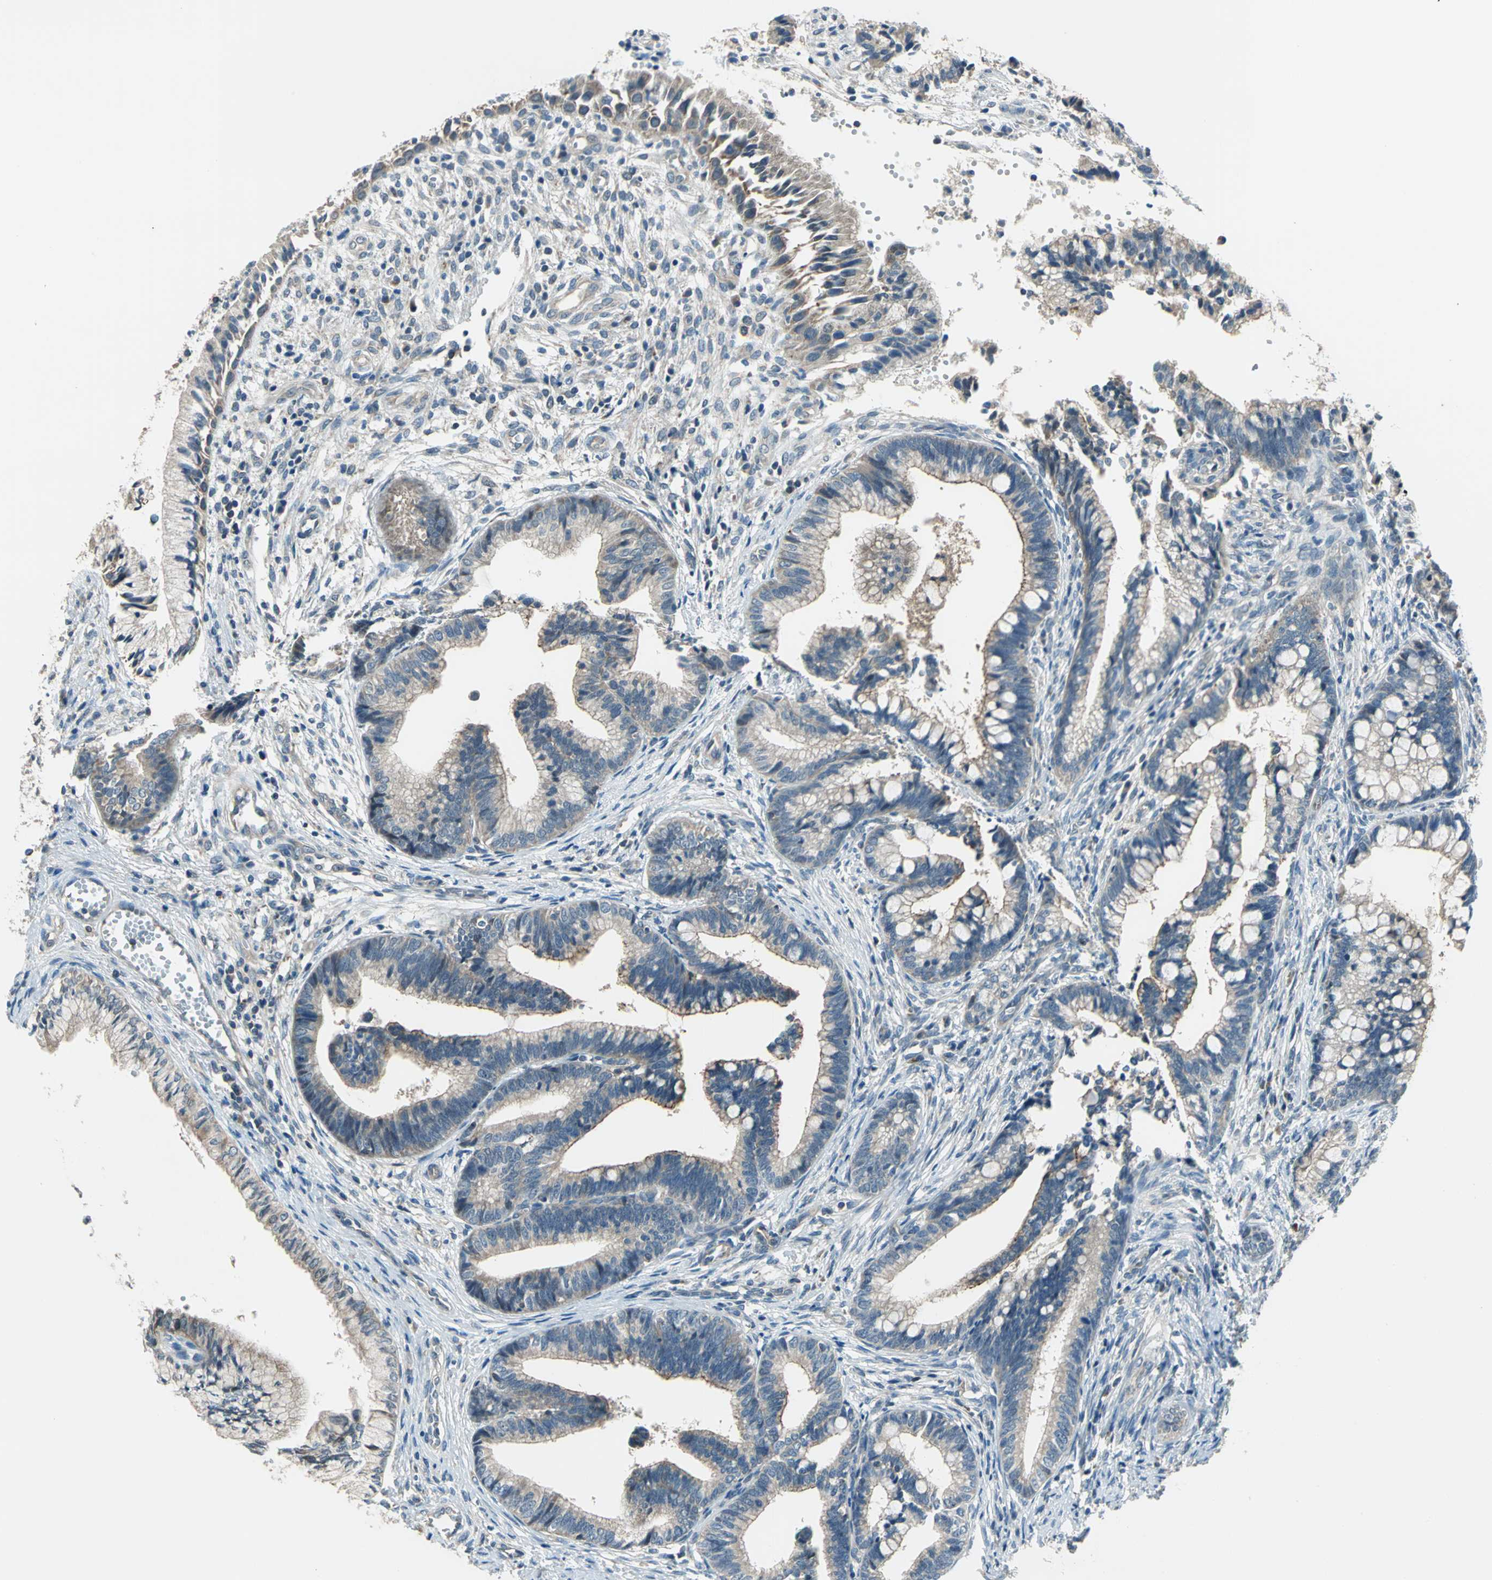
{"staining": {"intensity": "weak", "quantity": "25%-75%", "location": "cytoplasmic/membranous"}, "tissue": "cervical cancer", "cell_type": "Tumor cells", "image_type": "cancer", "snomed": [{"axis": "morphology", "description": "Adenocarcinoma, NOS"}, {"axis": "topography", "description": "Cervix"}], "caption": "Protein expression analysis of cervical cancer shows weak cytoplasmic/membranous positivity in approximately 25%-75% of tumor cells.", "gene": "TRAK1", "patient": {"sex": "female", "age": 36}}